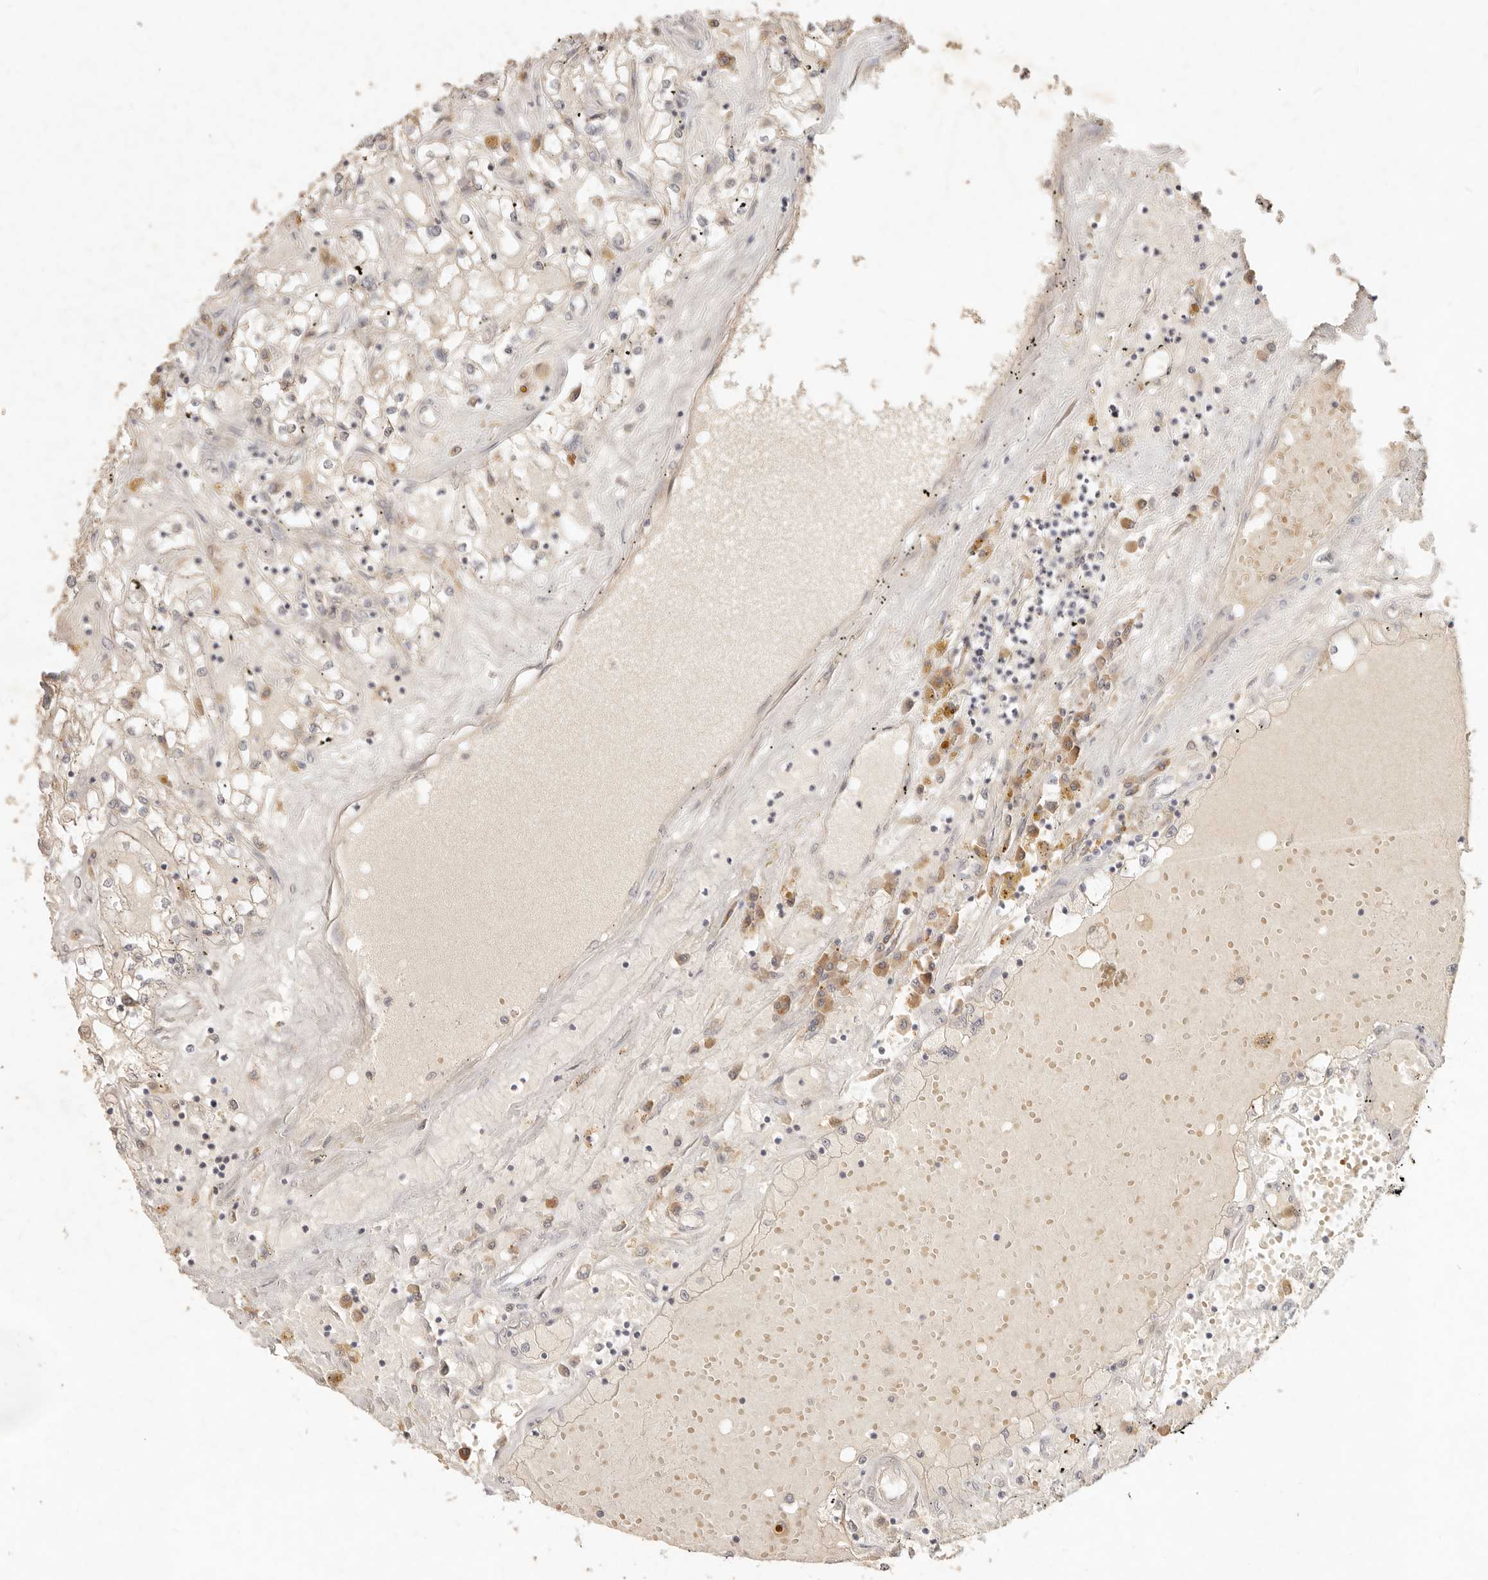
{"staining": {"intensity": "negative", "quantity": "none", "location": "none"}, "tissue": "renal cancer", "cell_type": "Tumor cells", "image_type": "cancer", "snomed": [{"axis": "morphology", "description": "Adenocarcinoma, NOS"}, {"axis": "topography", "description": "Kidney"}], "caption": "Immunohistochemistry (IHC) histopathology image of human renal cancer stained for a protein (brown), which displays no positivity in tumor cells. (DAB (3,3'-diaminobenzidine) immunohistochemistry visualized using brightfield microscopy, high magnification).", "gene": "UBXN11", "patient": {"sex": "male", "age": 56}}